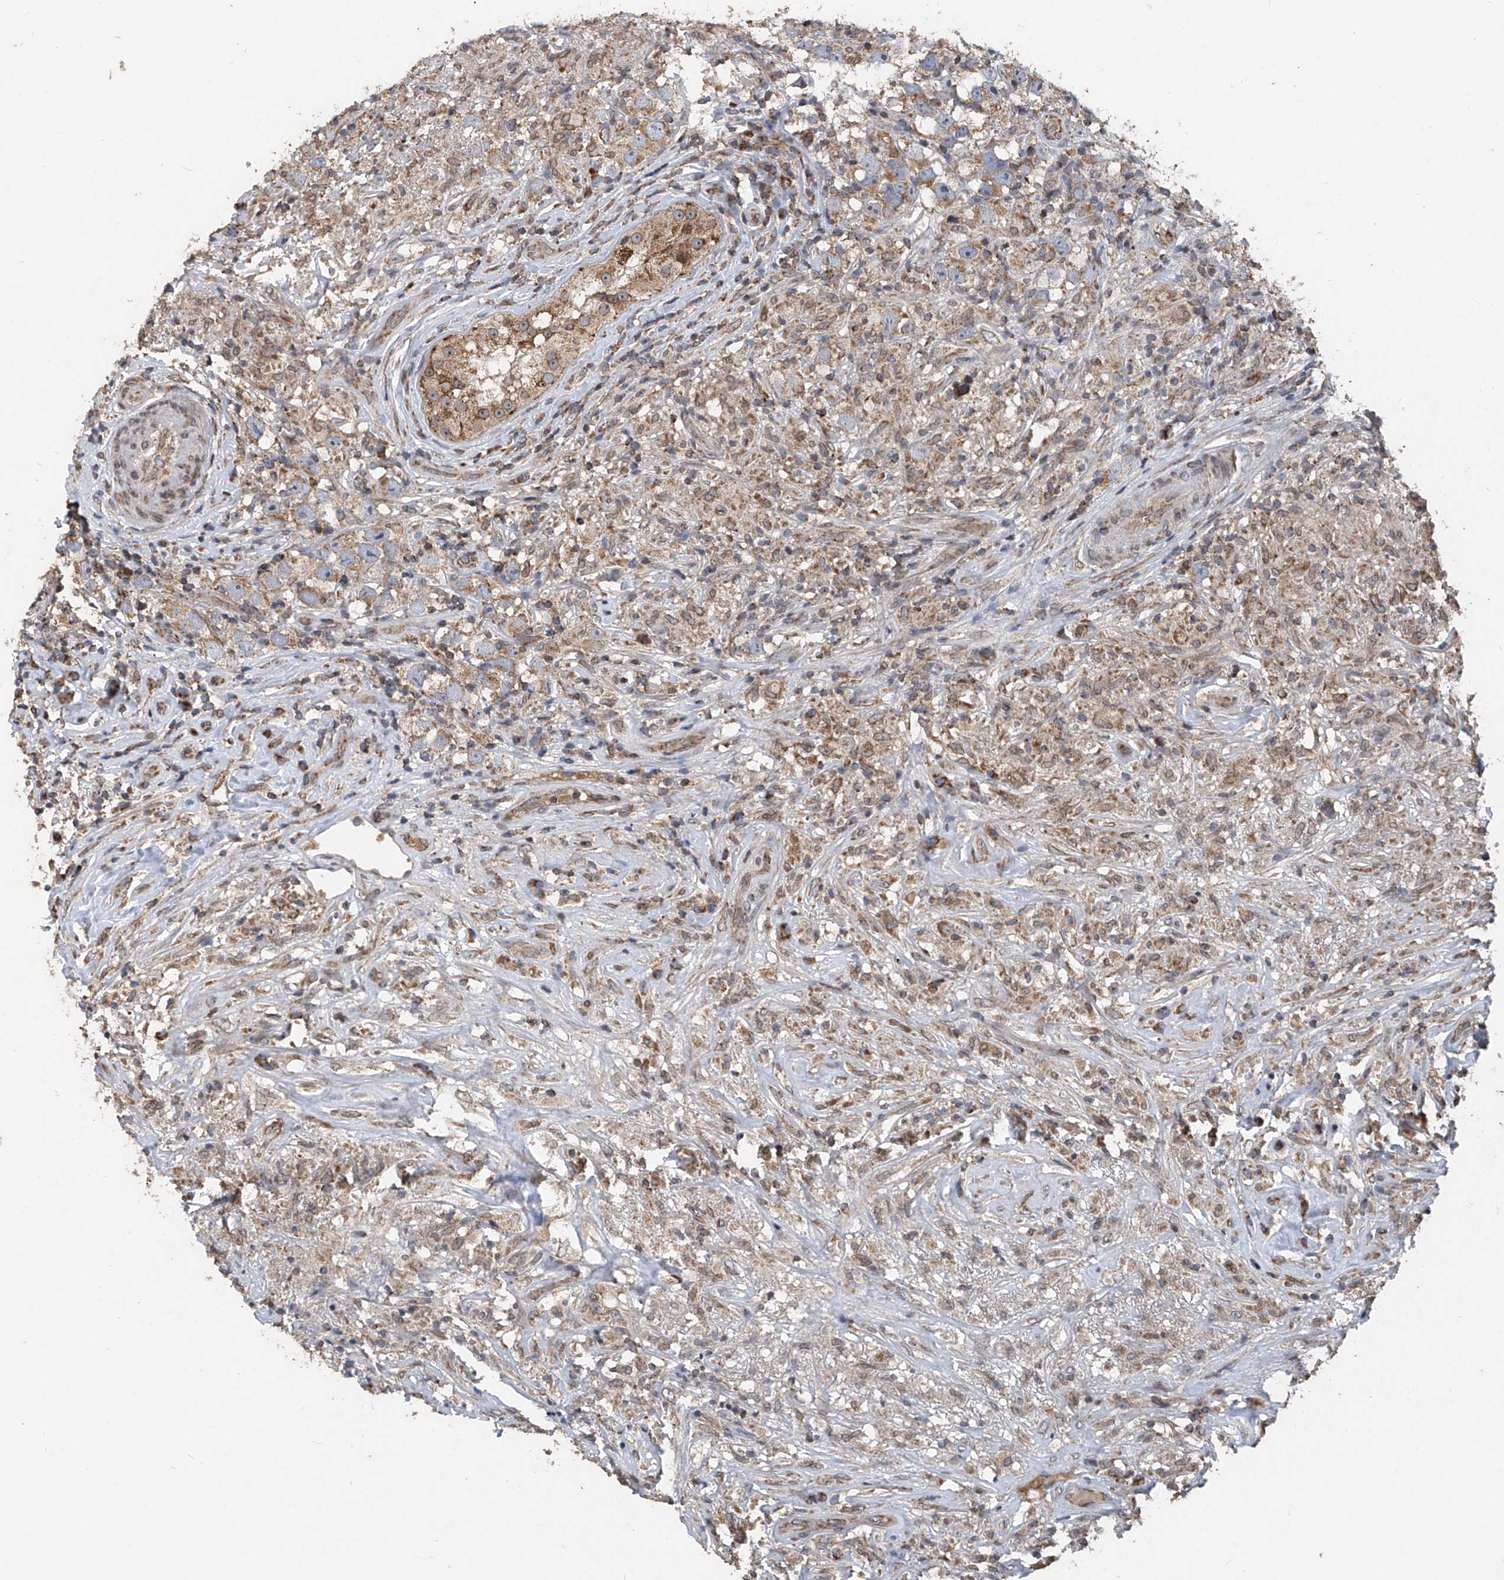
{"staining": {"intensity": "moderate", "quantity": ">75%", "location": "cytoplasmic/membranous"}, "tissue": "testis cancer", "cell_type": "Tumor cells", "image_type": "cancer", "snomed": [{"axis": "morphology", "description": "Seminoma, NOS"}, {"axis": "topography", "description": "Testis"}], "caption": "Testis seminoma was stained to show a protein in brown. There is medium levels of moderate cytoplasmic/membranous positivity in about >75% of tumor cells.", "gene": "BCKDHB", "patient": {"sex": "male", "age": 49}}